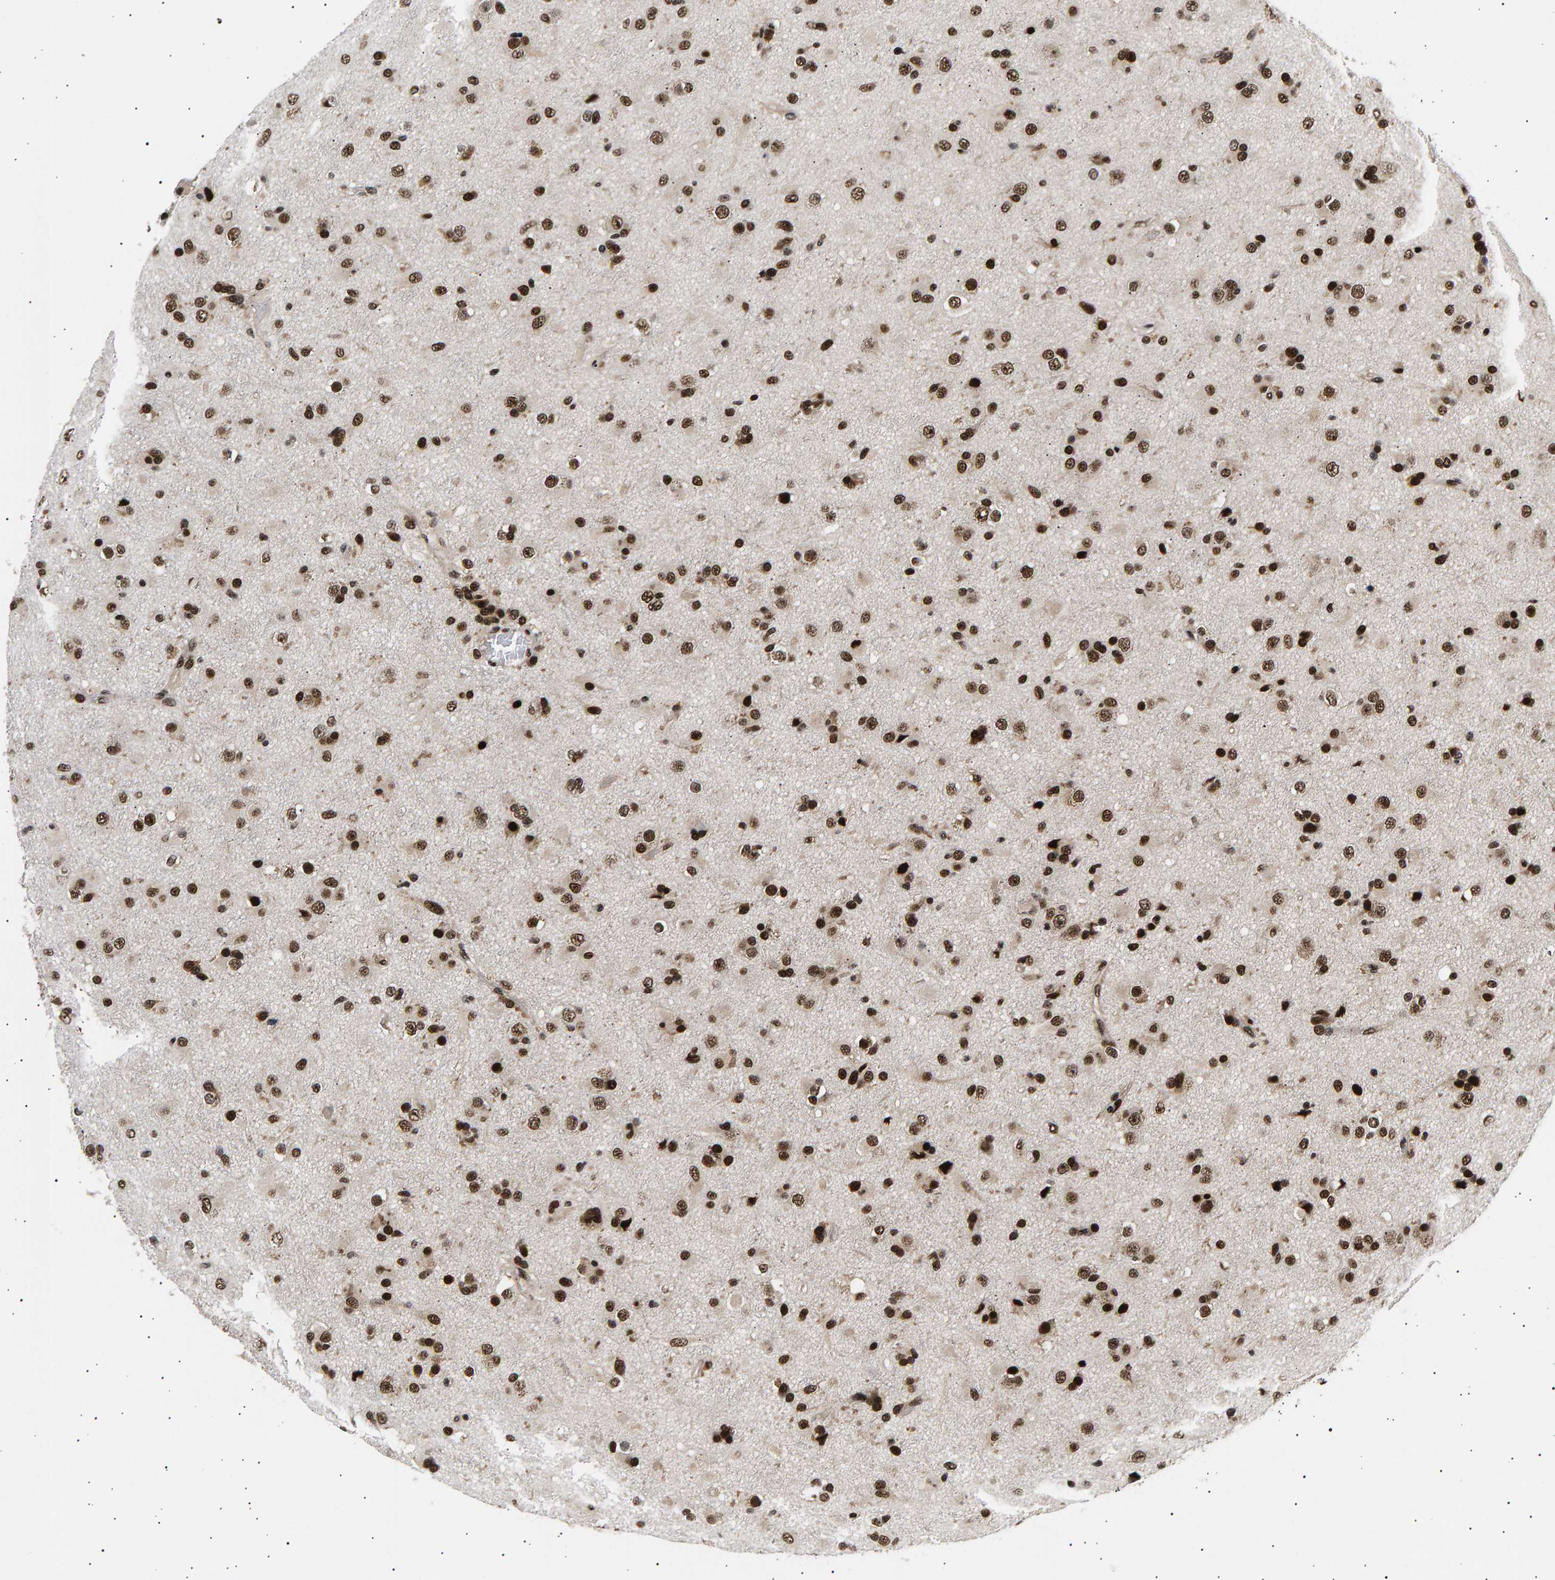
{"staining": {"intensity": "strong", "quantity": ">75%", "location": "nuclear"}, "tissue": "glioma", "cell_type": "Tumor cells", "image_type": "cancer", "snomed": [{"axis": "morphology", "description": "Glioma, malignant, Low grade"}, {"axis": "topography", "description": "Brain"}], "caption": "Tumor cells display high levels of strong nuclear staining in approximately >75% of cells in human malignant glioma (low-grade).", "gene": "ANKRD40", "patient": {"sex": "male", "age": 65}}